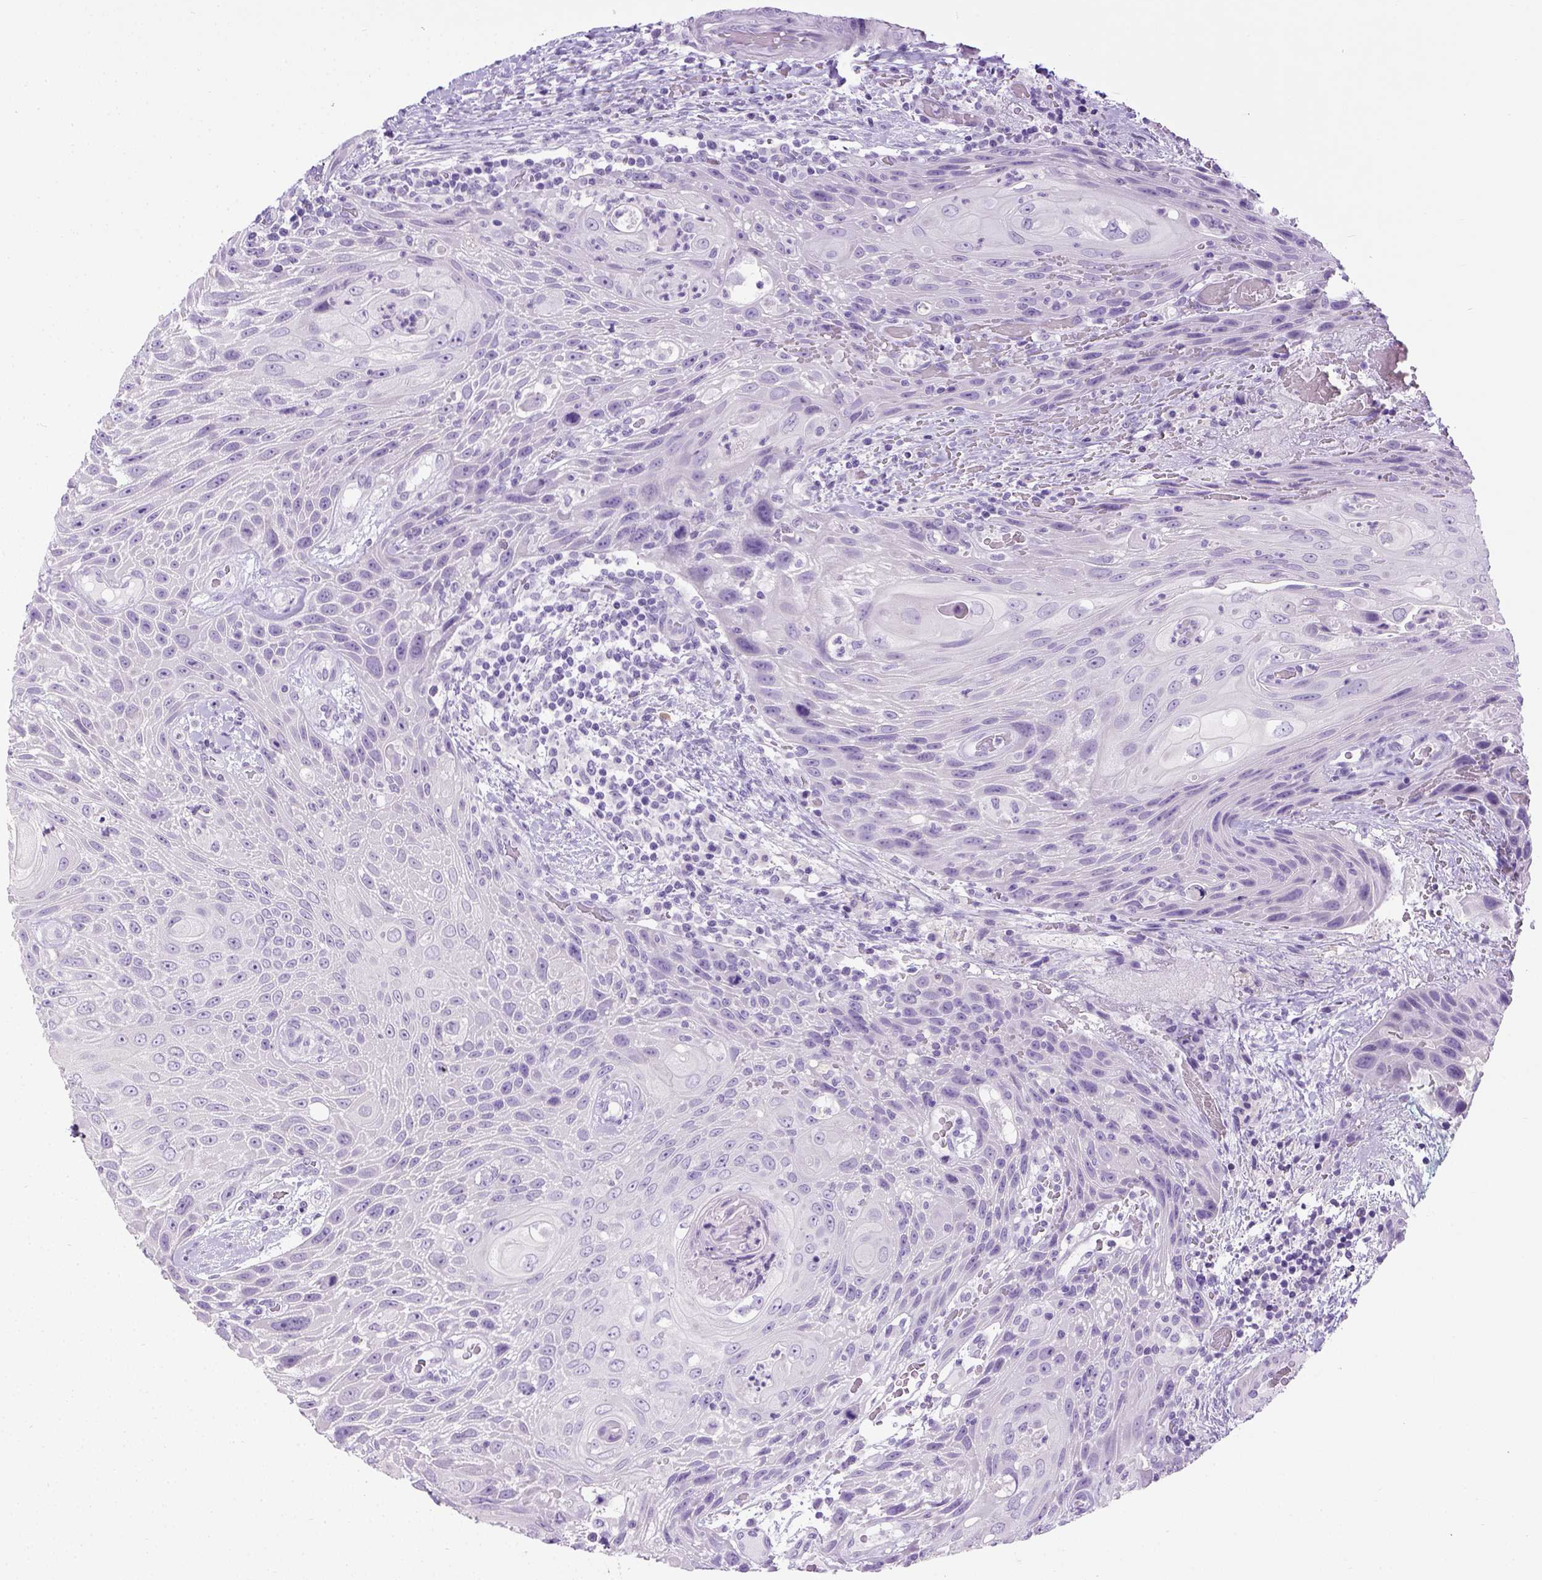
{"staining": {"intensity": "negative", "quantity": "none", "location": "none"}, "tissue": "head and neck cancer", "cell_type": "Tumor cells", "image_type": "cancer", "snomed": [{"axis": "morphology", "description": "Squamous cell carcinoma, NOS"}, {"axis": "topography", "description": "Head-Neck"}], "caption": "Tumor cells are negative for brown protein staining in squamous cell carcinoma (head and neck).", "gene": "LGSN", "patient": {"sex": "male", "age": 69}}